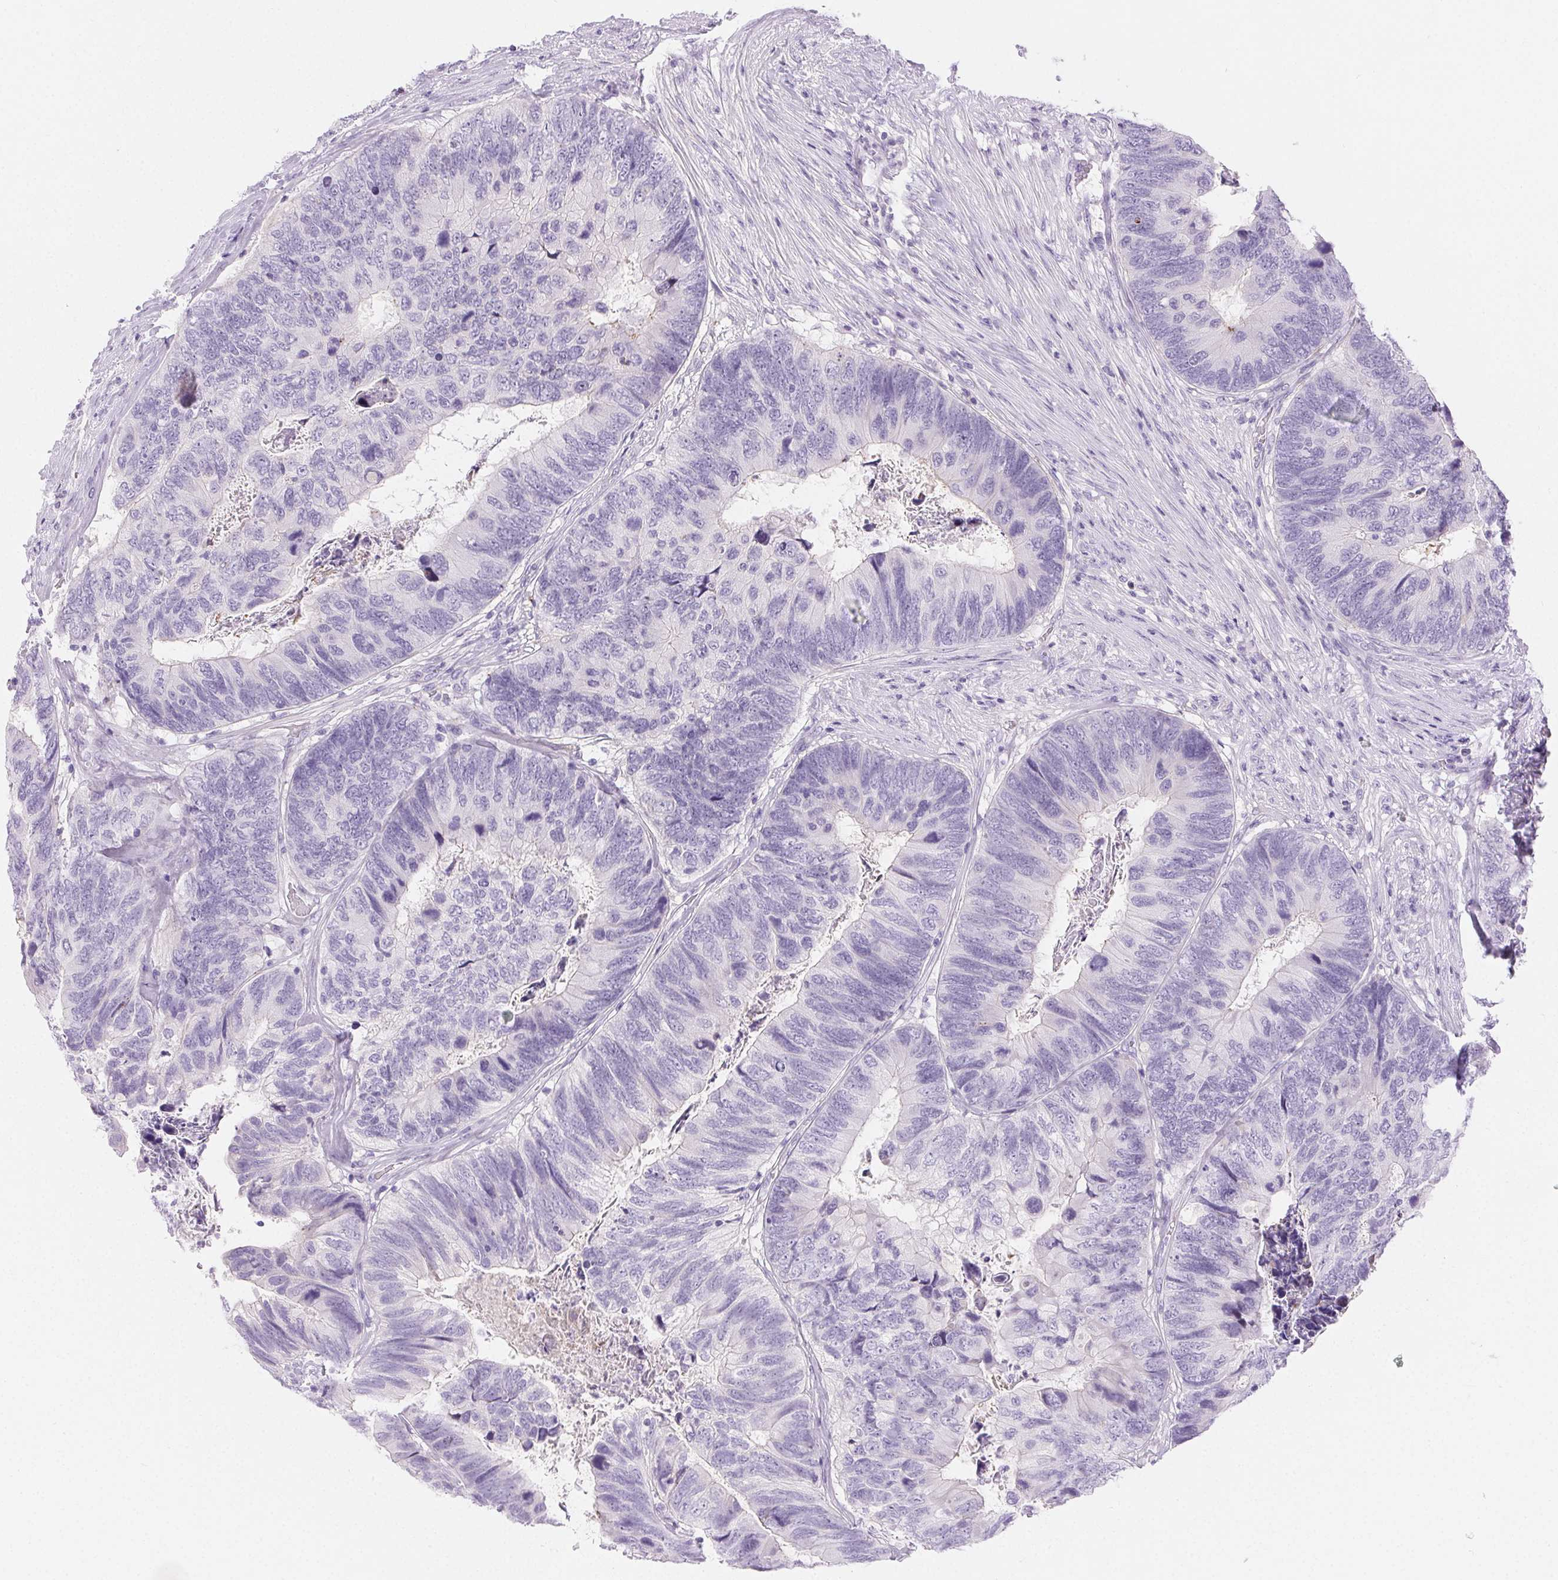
{"staining": {"intensity": "negative", "quantity": "none", "location": "none"}, "tissue": "colorectal cancer", "cell_type": "Tumor cells", "image_type": "cancer", "snomed": [{"axis": "morphology", "description": "Adenocarcinoma, NOS"}, {"axis": "topography", "description": "Colon"}], "caption": "IHC of adenocarcinoma (colorectal) reveals no staining in tumor cells.", "gene": "CLDN16", "patient": {"sex": "female", "age": 67}}